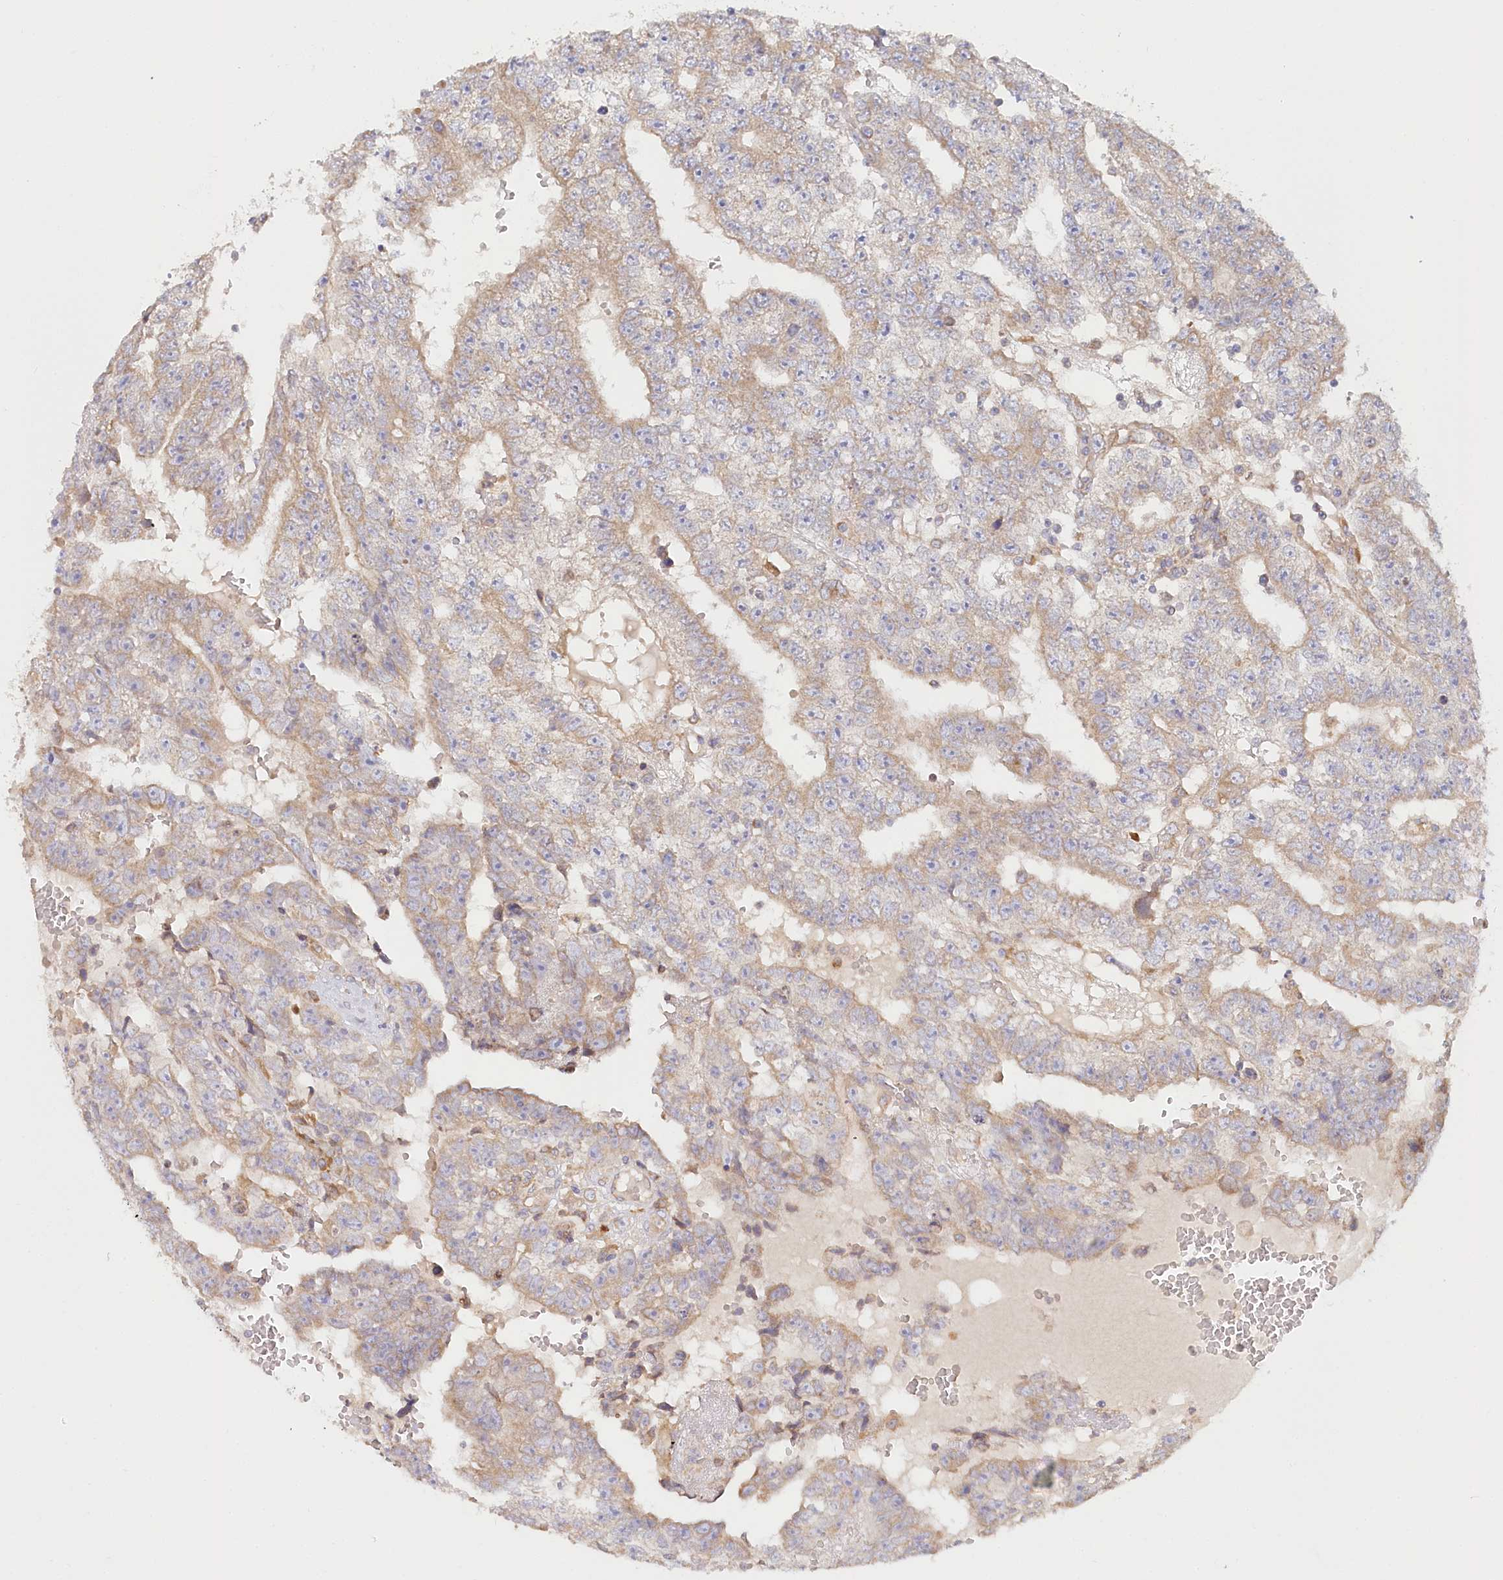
{"staining": {"intensity": "weak", "quantity": "25%-75%", "location": "cytoplasmic/membranous"}, "tissue": "testis cancer", "cell_type": "Tumor cells", "image_type": "cancer", "snomed": [{"axis": "morphology", "description": "Carcinoma, Embryonal, NOS"}, {"axis": "topography", "description": "Testis"}], "caption": "Brown immunohistochemical staining in human testis cancer demonstrates weak cytoplasmic/membranous expression in about 25%-75% of tumor cells. Using DAB (3,3'-diaminobenzidine) (brown) and hematoxylin (blue) stains, captured at high magnification using brightfield microscopy.", "gene": "PAIP2", "patient": {"sex": "male", "age": 25}}